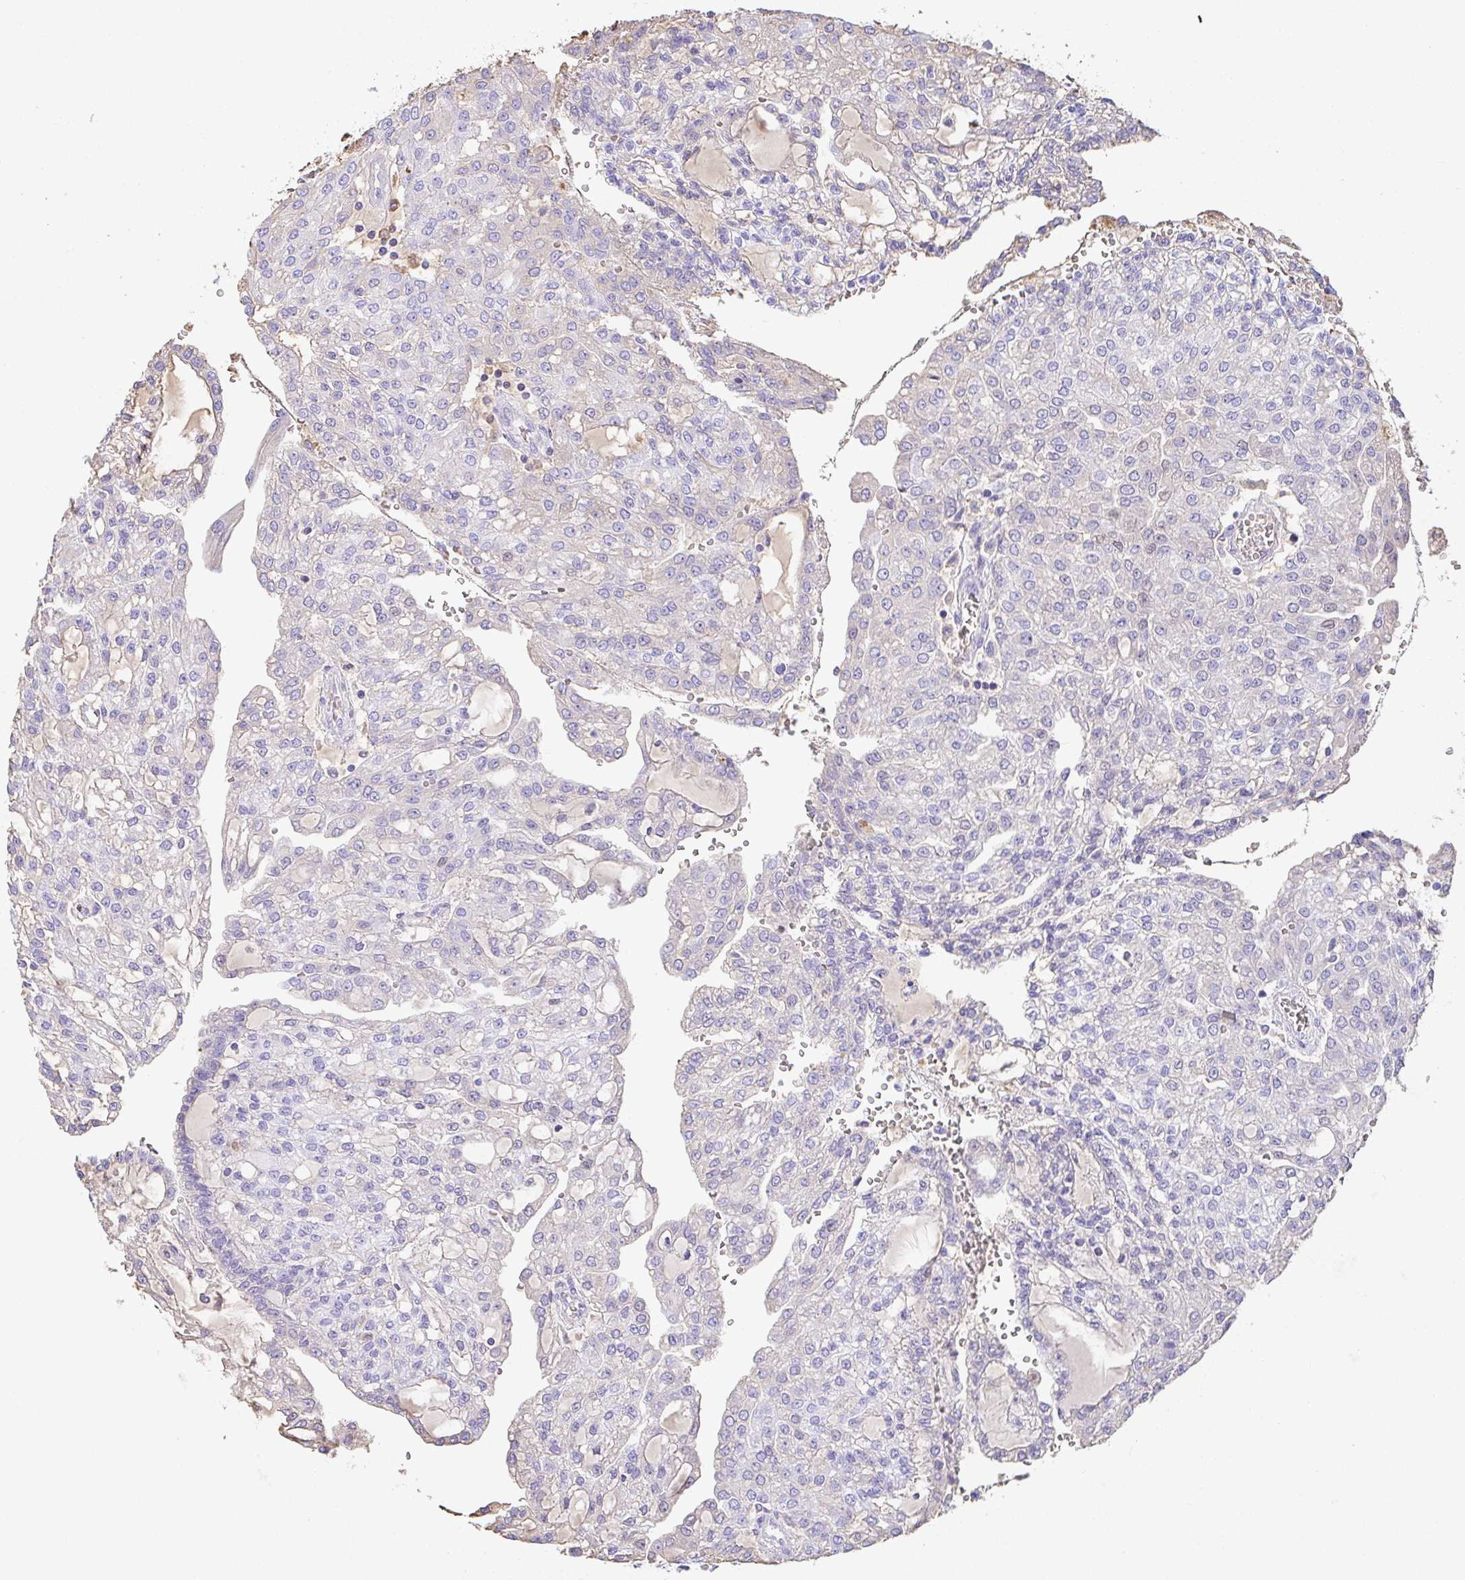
{"staining": {"intensity": "negative", "quantity": "none", "location": "none"}, "tissue": "renal cancer", "cell_type": "Tumor cells", "image_type": "cancer", "snomed": [{"axis": "morphology", "description": "Adenocarcinoma, NOS"}, {"axis": "topography", "description": "Kidney"}], "caption": "An IHC photomicrograph of renal cancer (adenocarcinoma) is shown. There is no staining in tumor cells of renal cancer (adenocarcinoma). Nuclei are stained in blue.", "gene": "HOXC12", "patient": {"sex": "male", "age": 63}}